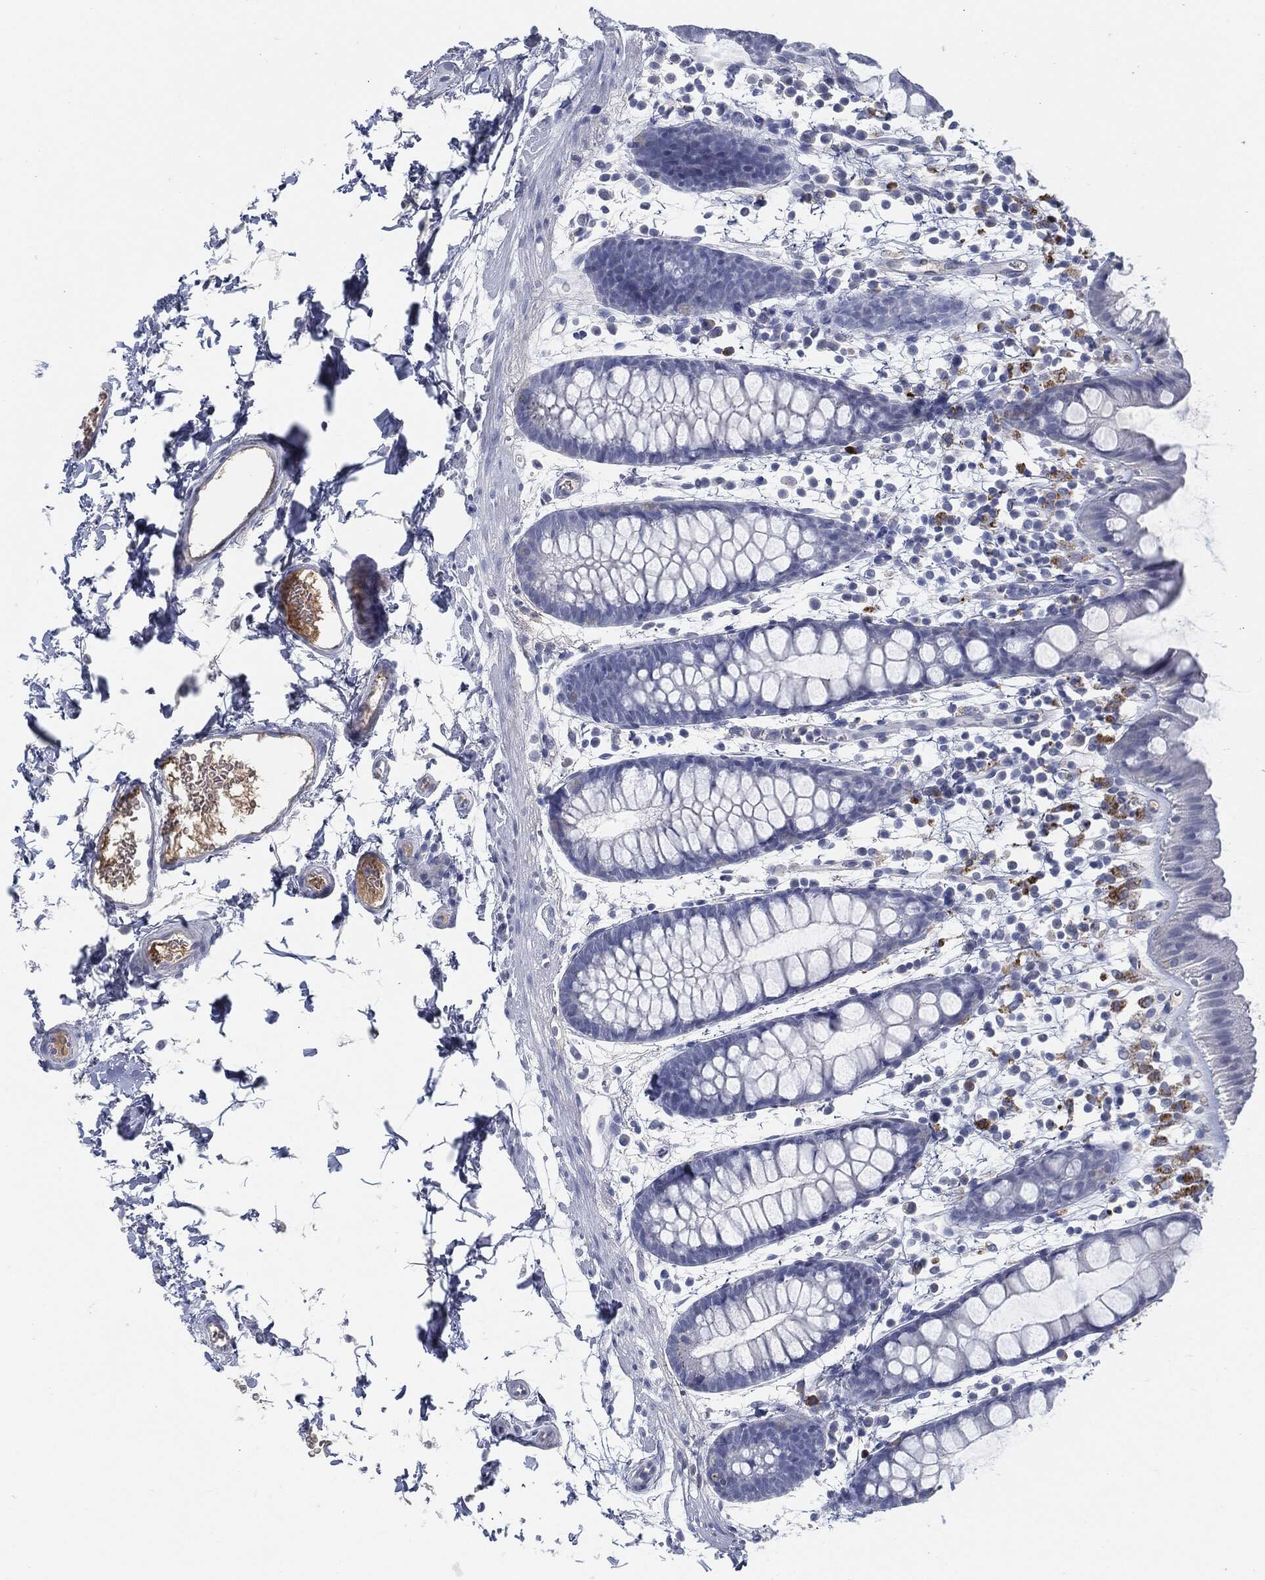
{"staining": {"intensity": "negative", "quantity": "none", "location": "none"}, "tissue": "rectum", "cell_type": "Glandular cells", "image_type": "normal", "snomed": [{"axis": "morphology", "description": "Normal tissue, NOS"}, {"axis": "topography", "description": "Rectum"}], "caption": "IHC of normal rectum reveals no positivity in glandular cells.", "gene": "MST1", "patient": {"sex": "male", "age": 57}}